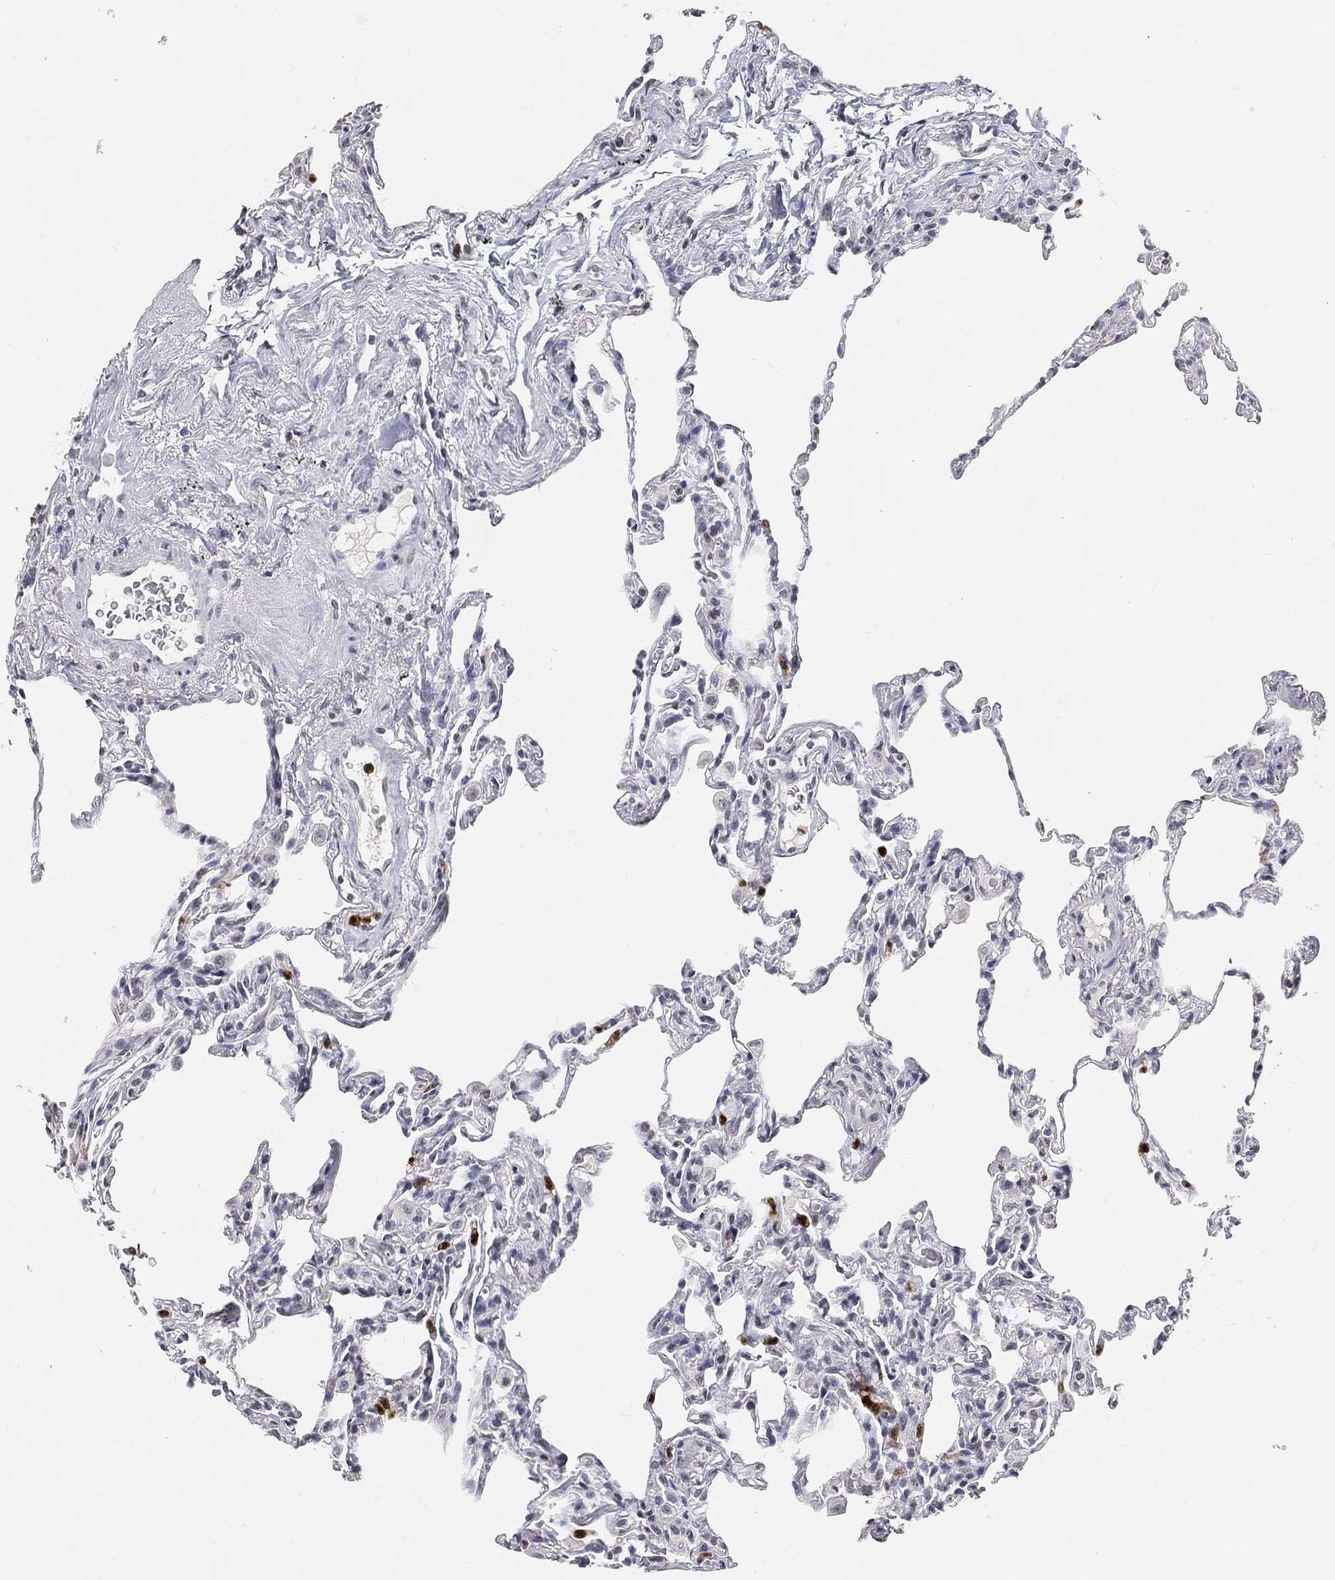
{"staining": {"intensity": "negative", "quantity": "none", "location": "none"}, "tissue": "lung", "cell_type": "Alveolar cells", "image_type": "normal", "snomed": [{"axis": "morphology", "description": "Normal tissue, NOS"}, {"axis": "topography", "description": "Lung"}], "caption": "The immunohistochemistry image has no significant expression in alveolar cells of lung. Nuclei are stained in blue.", "gene": "ARG1", "patient": {"sex": "female", "age": 57}}